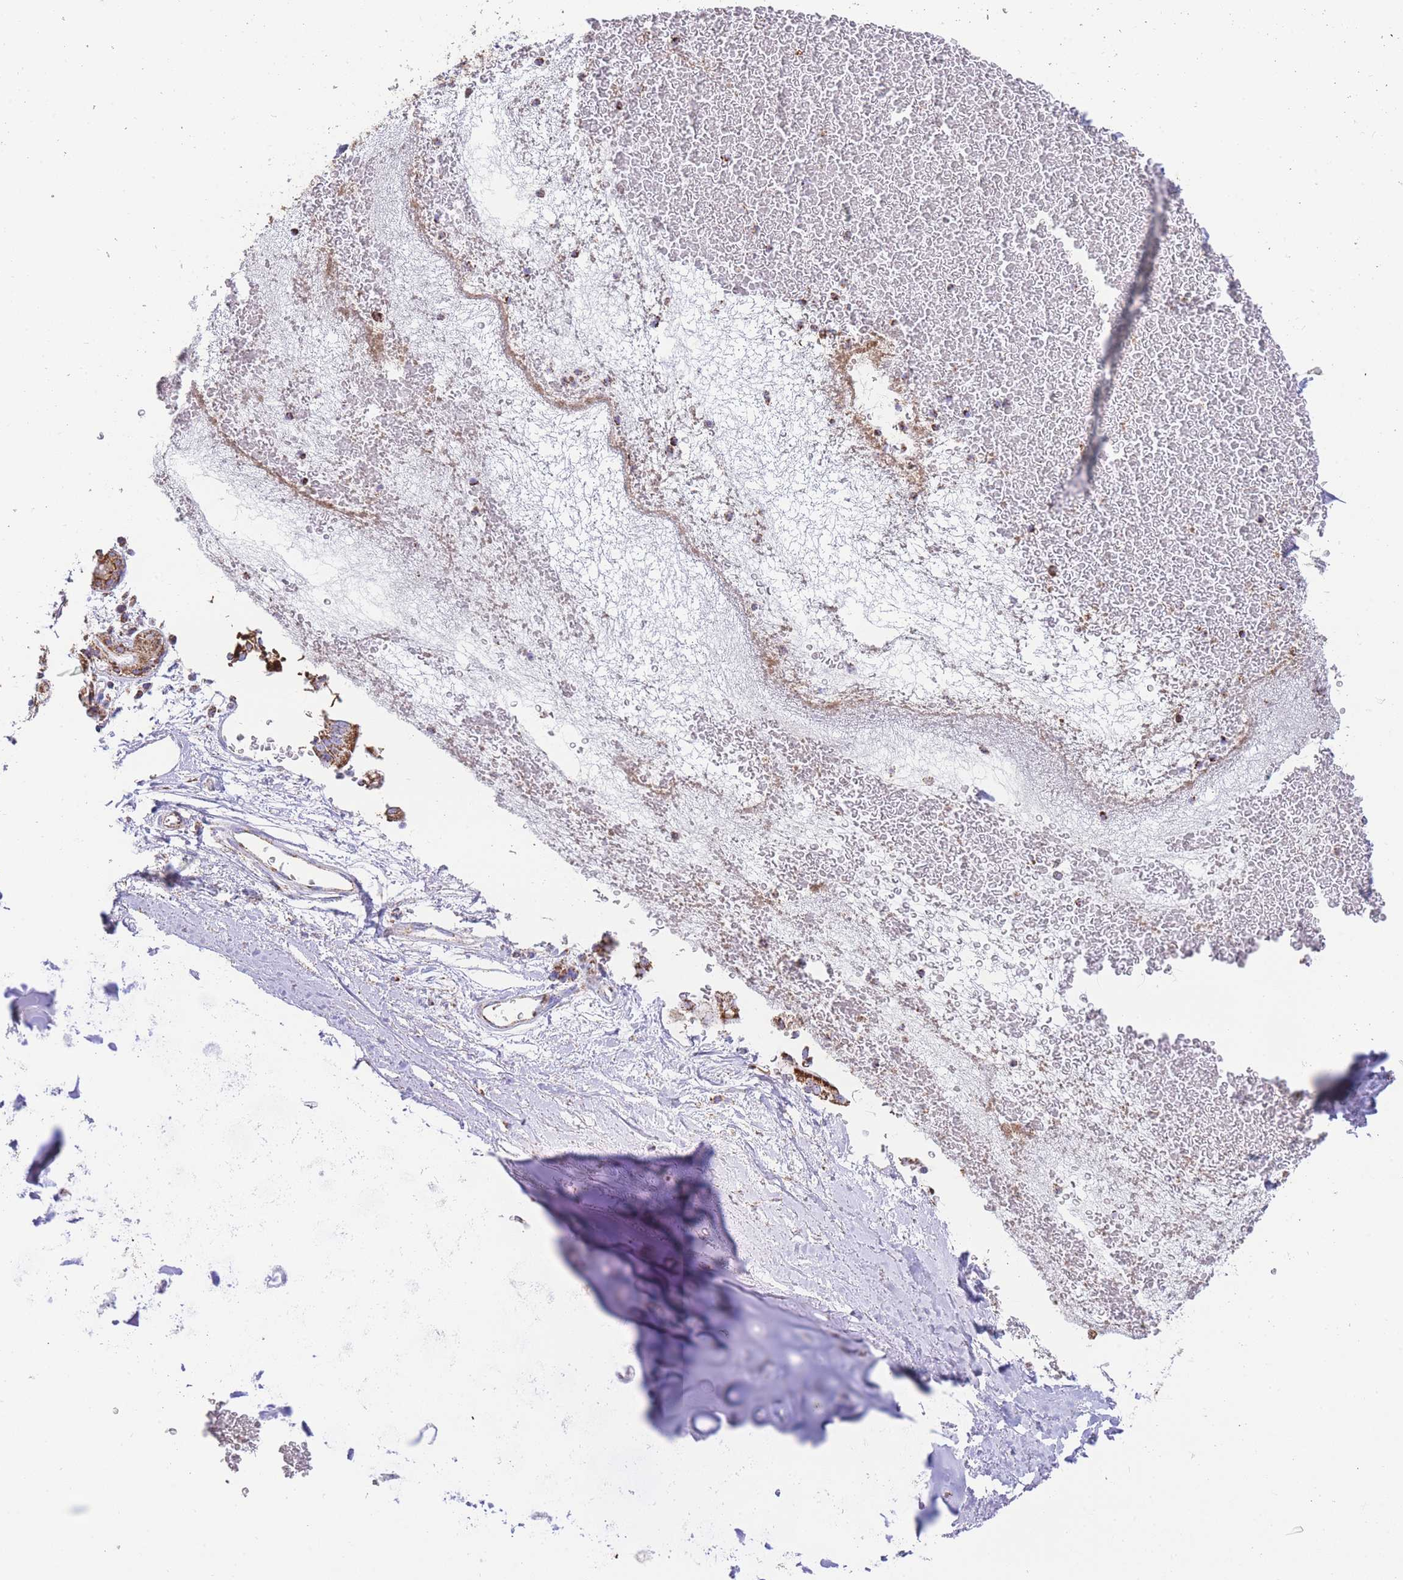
{"staining": {"intensity": "moderate", "quantity": "25%-75%", "location": "cytoplasmic/membranous"}, "tissue": "soft tissue", "cell_type": "Chondrocytes", "image_type": "normal", "snomed": [{"axis": "morphology", "description": "Normal tissue, NOS"}, {"axis": "topography", "description": "Cartilage tissue"}], "caption": "Protein expression by immunohistochemistry exhibits moderate cytoplasmic/membranous staining in about 25%-75% of chondrocytes in benign soft tissue.", "gene": "GSTM1", "patient": {"sex": "male", "age": 73}}